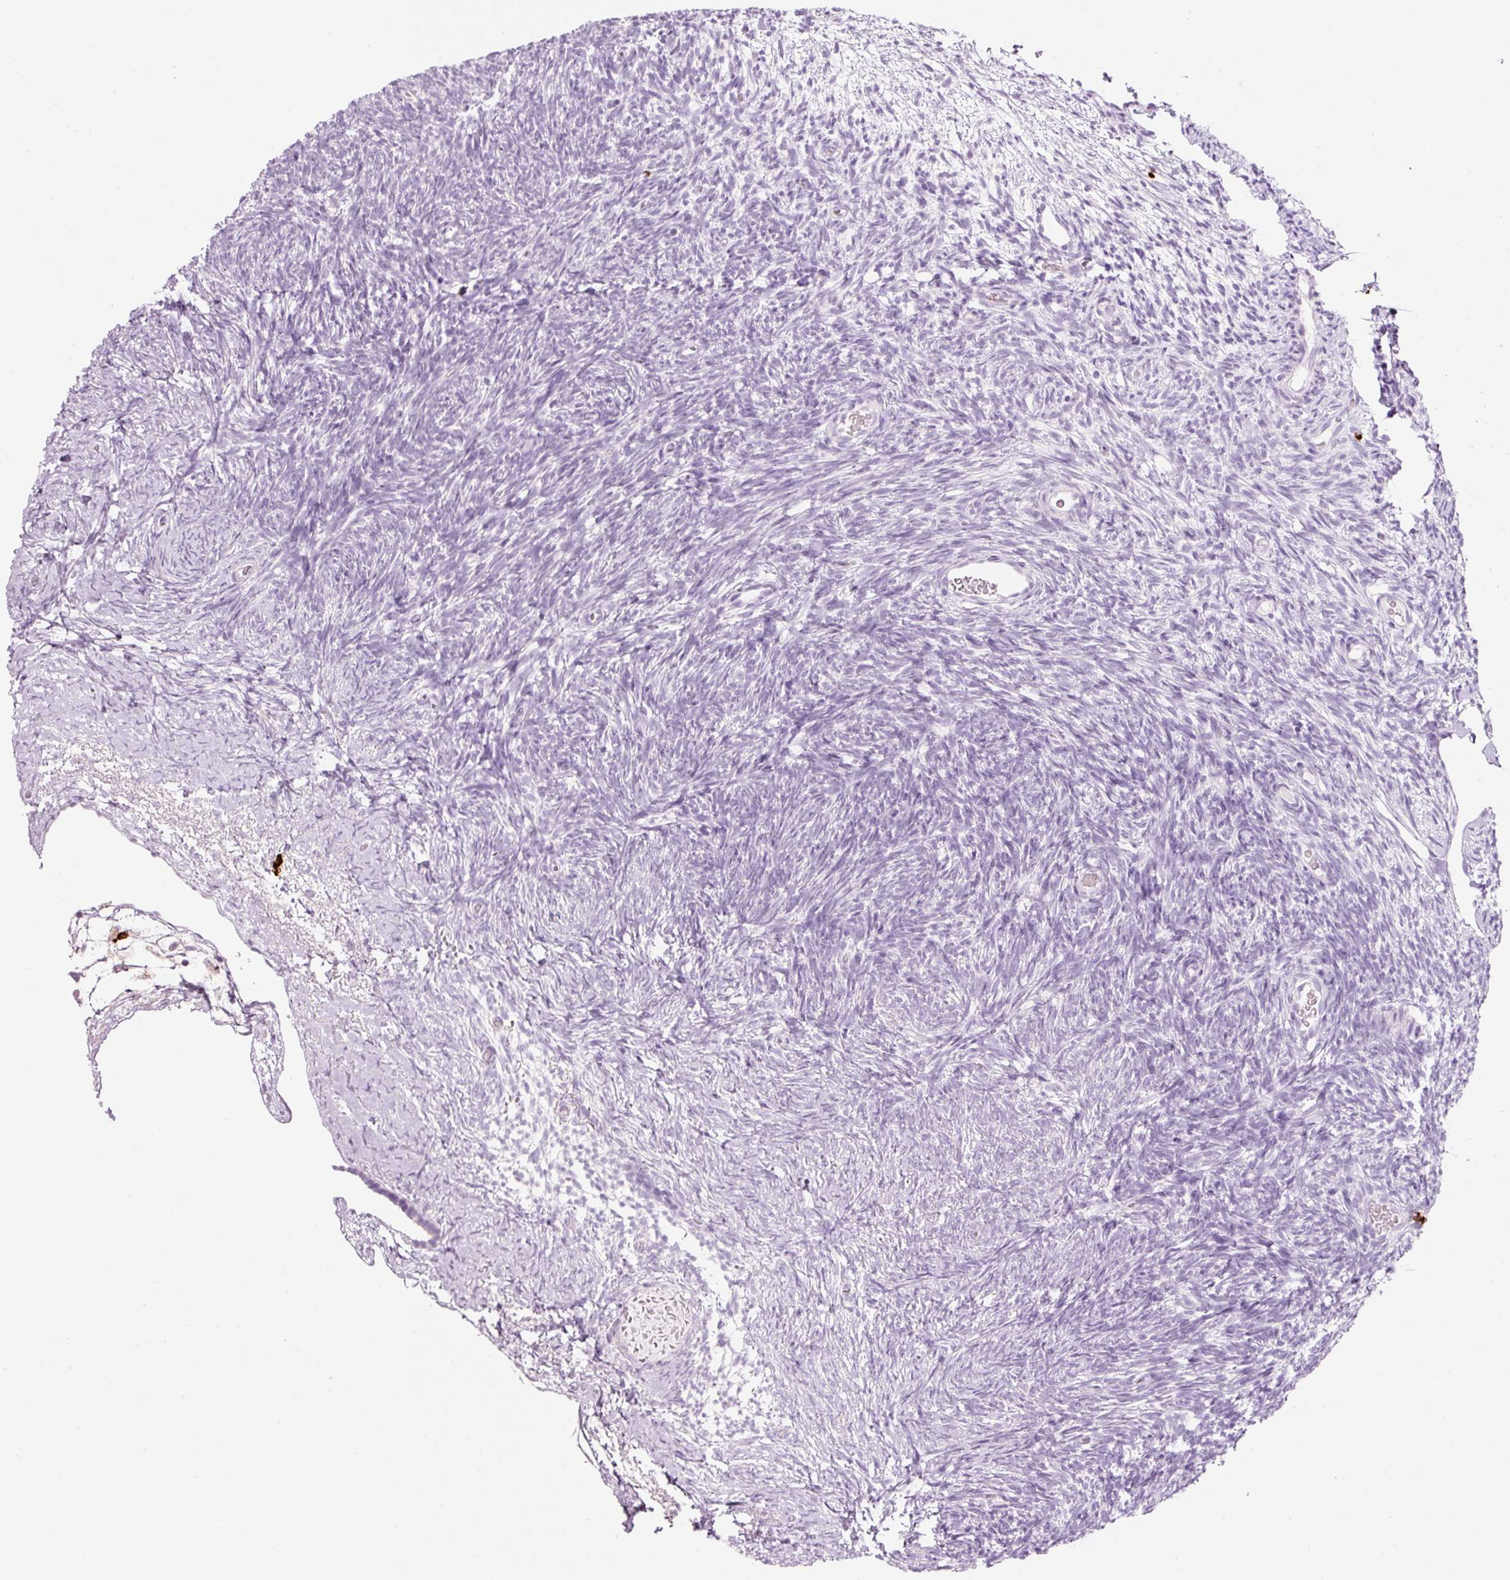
{"staining": {"intensity": "negative", "quantity": "none", "location": "none"}, "tissue": "ovary", "cell_type": "Follicle cells", "image_type": "normal", "snomed": [{"axis": "morphology", "description": "Normal tissue, NOS"}, {"axis": "topography", "description": "Ovary"}], "caption": "The photomicrograph demonstrates no staining of follicle cells in unremarkable ovary.", "gene": "CMA1", "patient": {"sex": "female", "age": 39}}